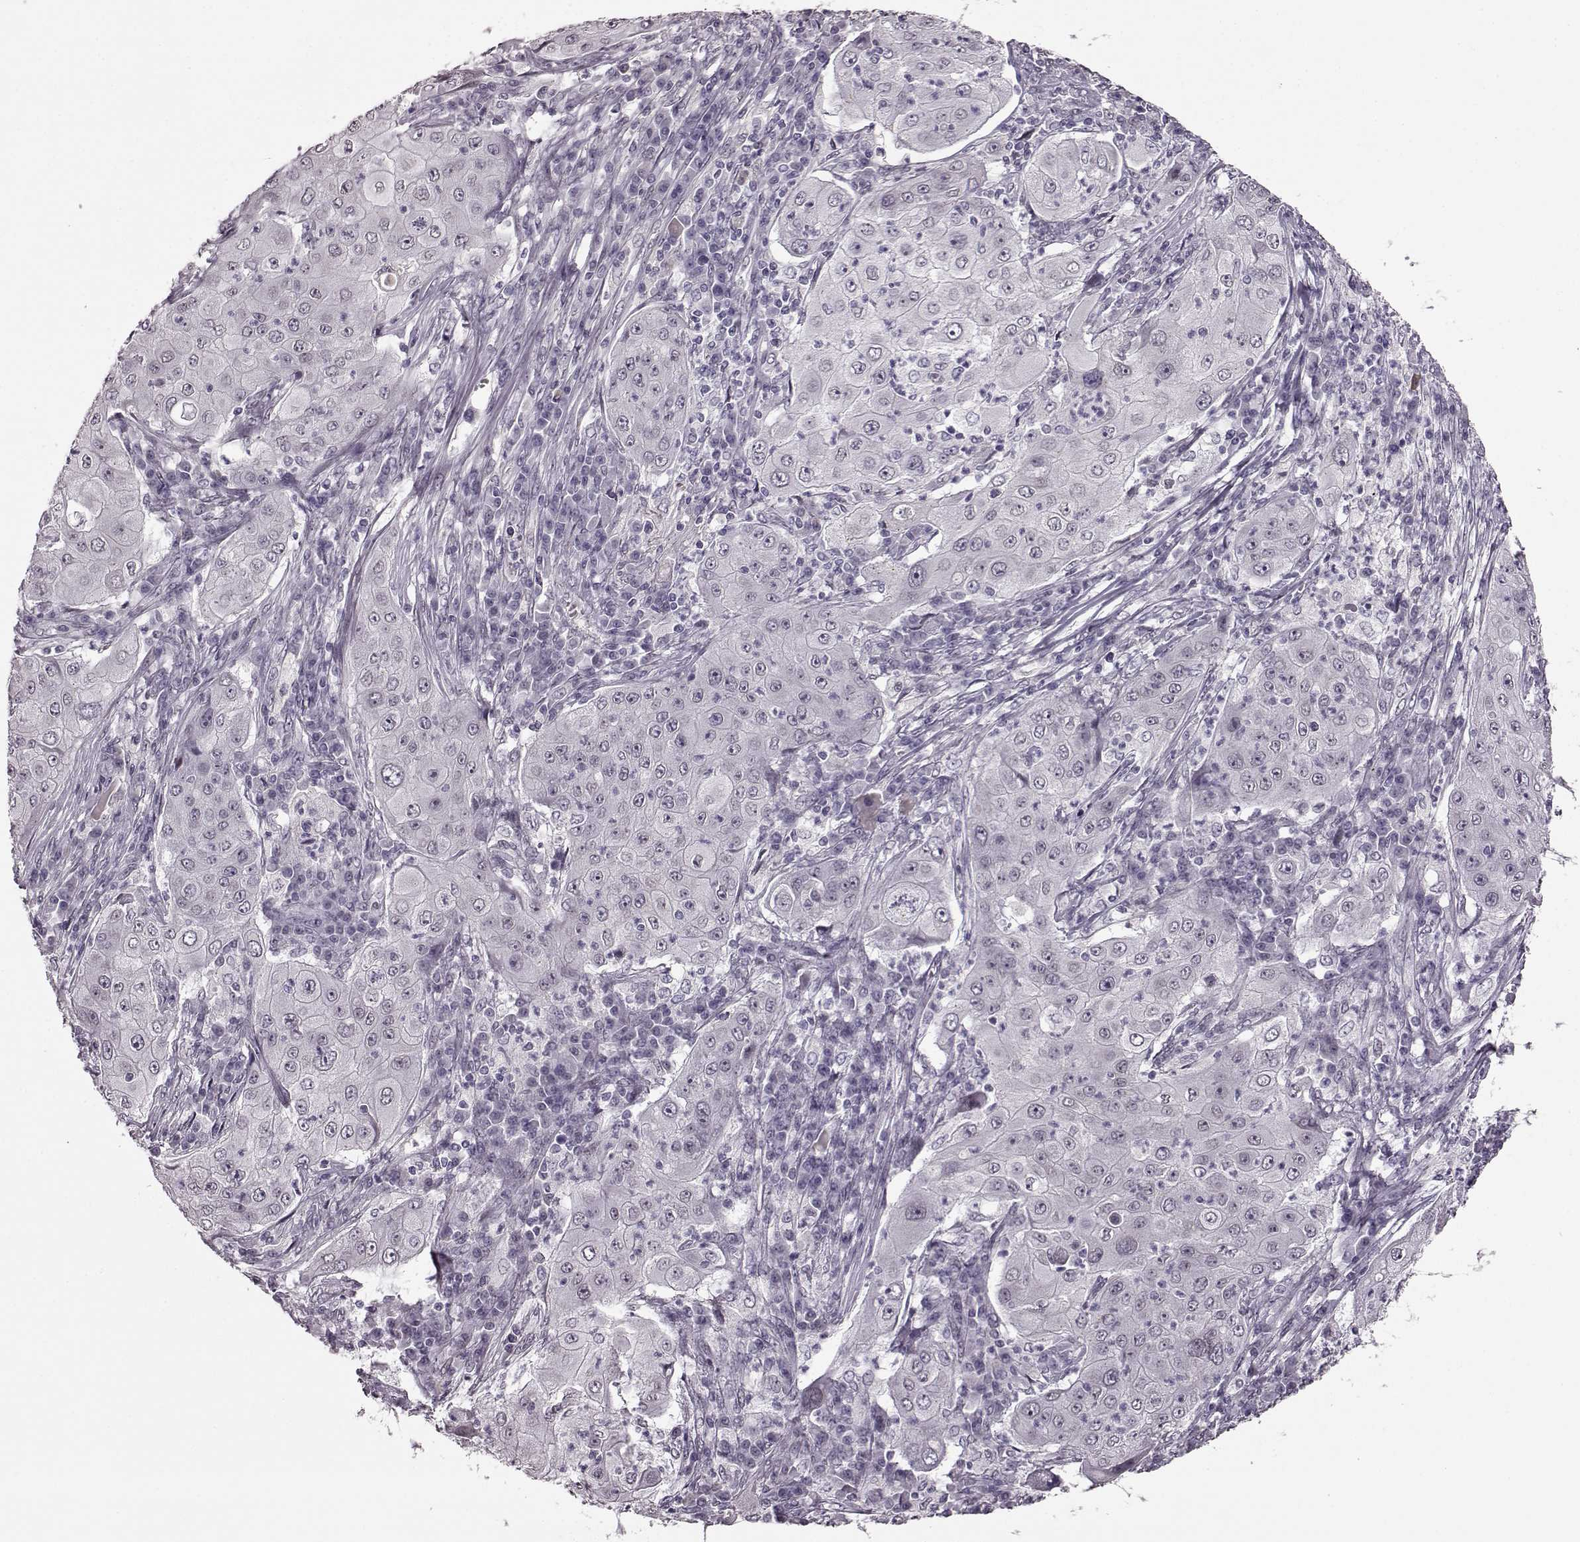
{"staining": {"intensity": "negative", "quantity": "none", "location": "none"}, "tissue": "lung cancer", "cell_type": "Tumor cells", "image_type": "cancer", "snomed": [{"axis": "morphology", "description": "Squamous cell carcinoma, NOS"}, {"axis": "topography", "description": "Lung"}], "caption": "This is an immunohistochemistry histopathology image of human squamous cell carcinoma (lung). There is no staining in tumor cells.", "gene": "STX1B", "patient": {"sex": "female", "age": 59}}